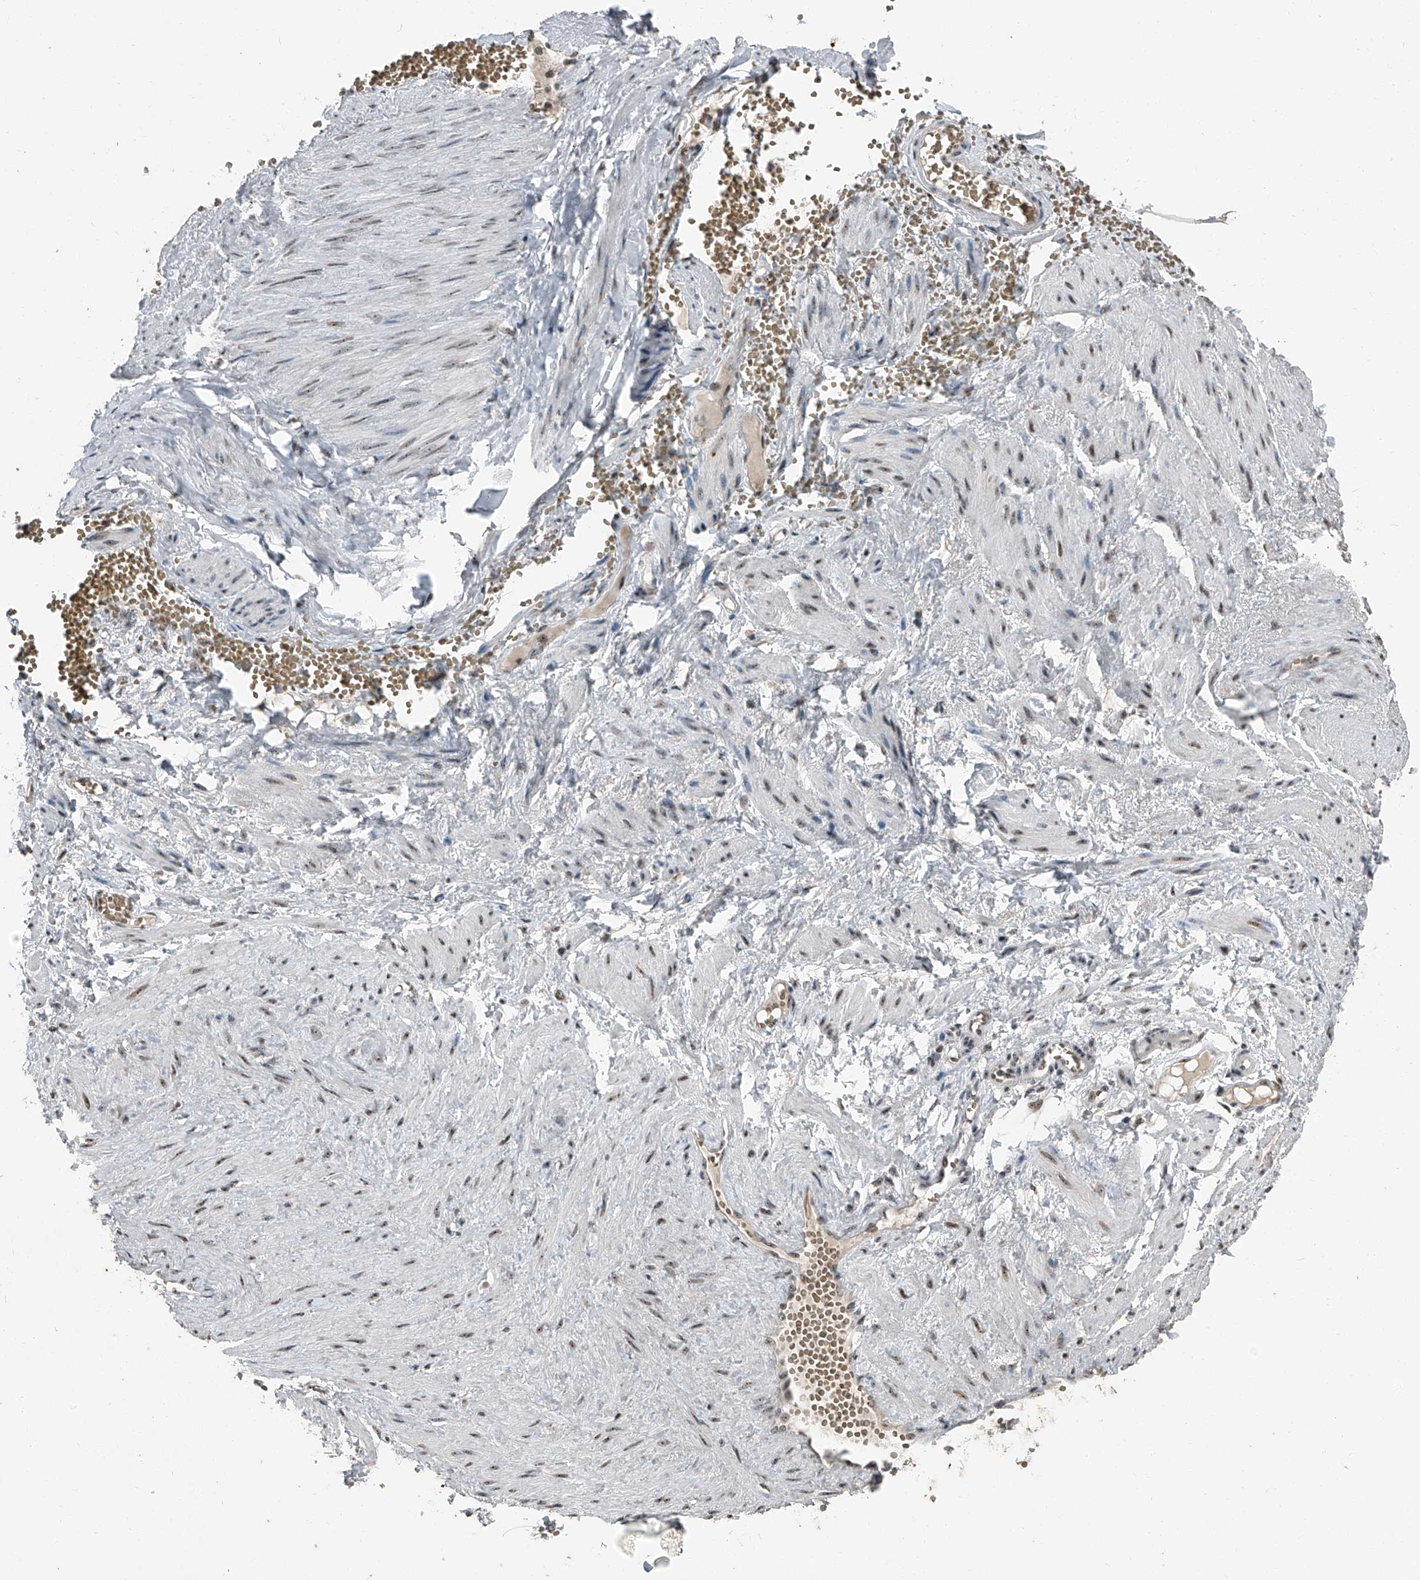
{"staining": {"intensity": "moderate", "quantity": ">75%", "location": "nuclear"}, "tissue": "adipose tissue", "cell_type": "Adipocytes", "image_type": "normal", "snomed": [{"axis": "morphology", "description": "Normal tissue, NOS"}, {"axis": "topography", "description": "Smooth muscle"}, {"axis": "topography", "description": "Peripheral nerve tissue"}], "caption": "DAB immunohistochemical staining of normal adipose tissue displays moderate nuclear protein staining in about >75% of adipocytes.", "gene": "TCOF1", "patient": {"sex": "female", "age": 39}}